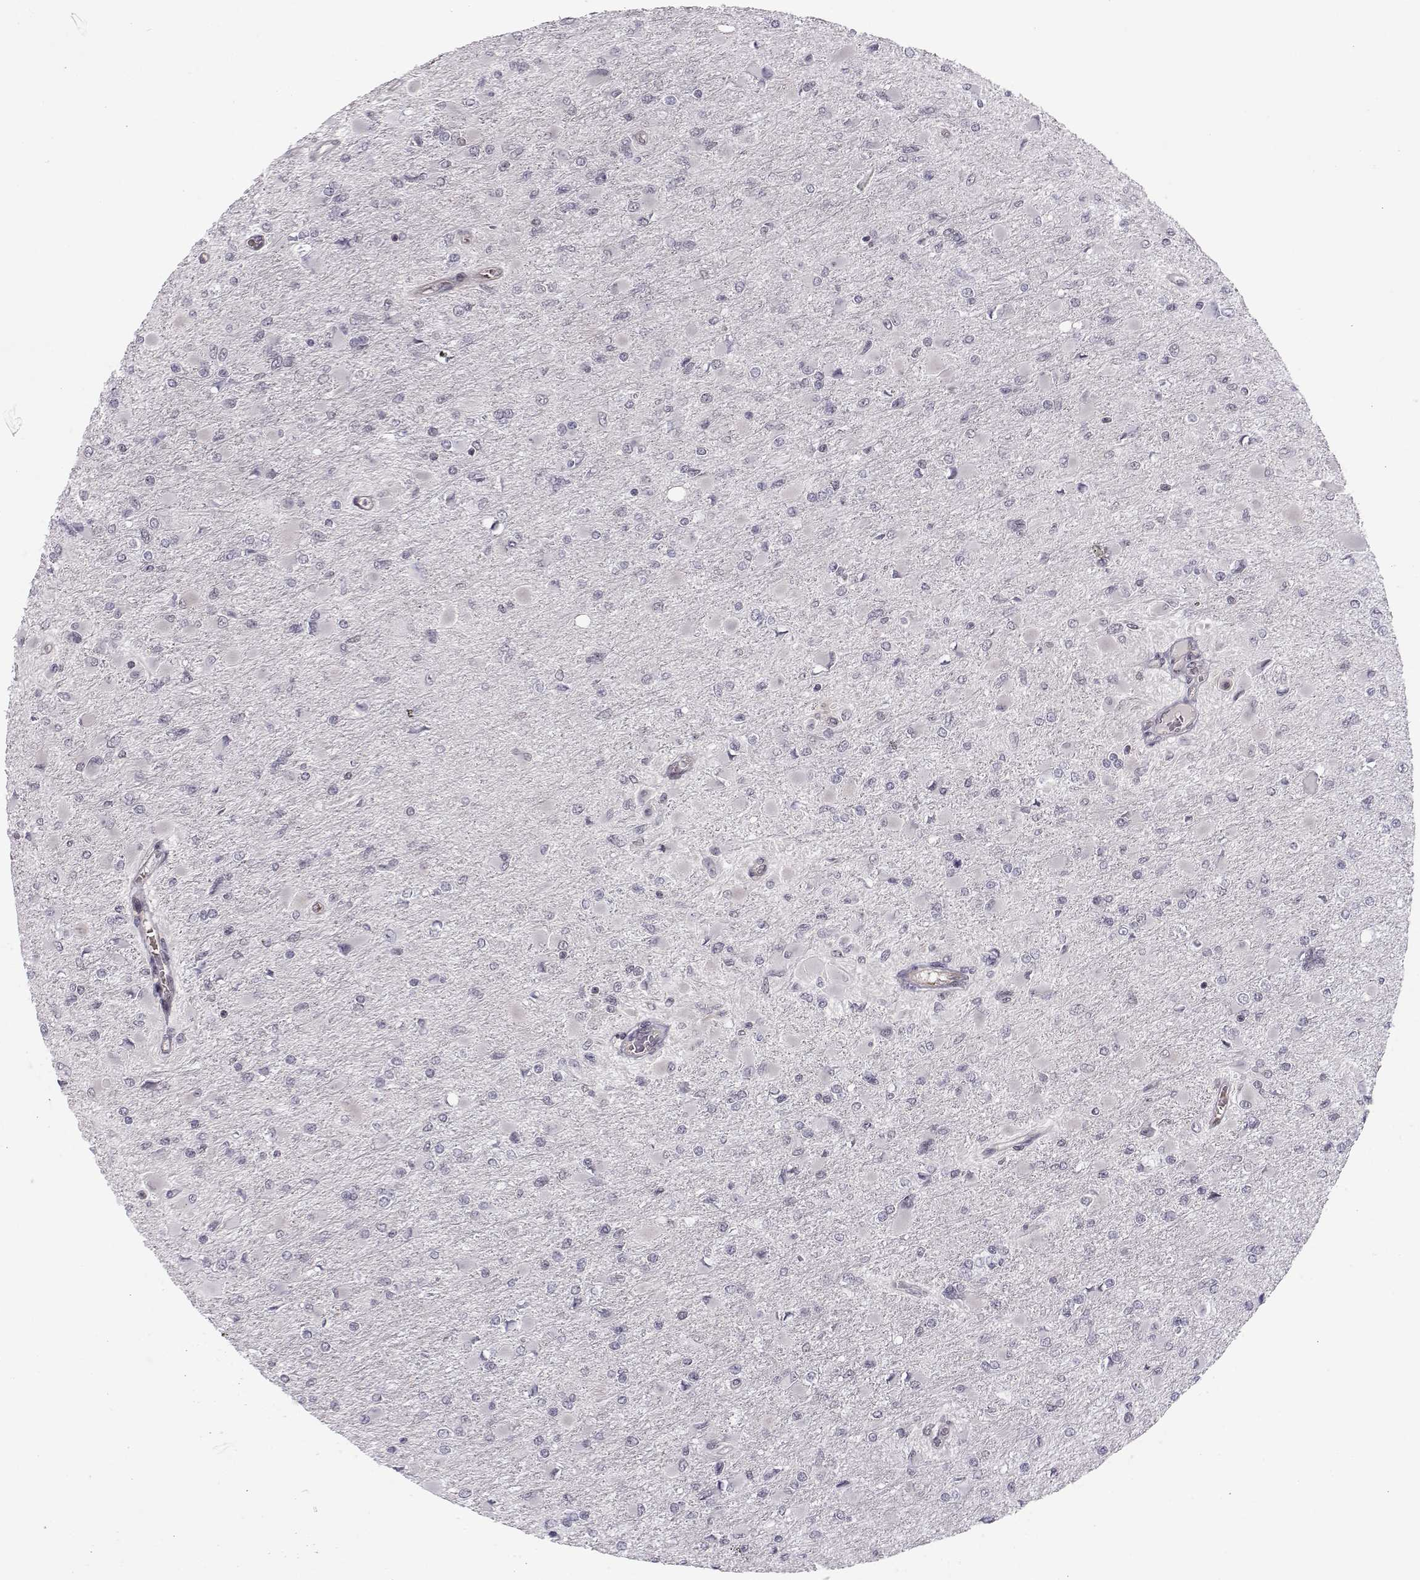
{"staining": {"intensity": "negative", "quantity": "none", "location": "none"}, "tissue": "glioma", "cell_type": "Tumor cells", "image_type": "cancer", "snomed": [{"axis": "morphology", "description": "Glioma, malignant, High grade"}, {"axis": "topography", "description": "Cerebral cortex"}], "caption": "A high-resolution photomicrograph shows immunohistochemistry (IHC) staining of malignant glioma (high-grade), which reveals no significant expression in tumor cells.", "gene": "KIF13B", "patient": {"sex": "female", "age": 36}}